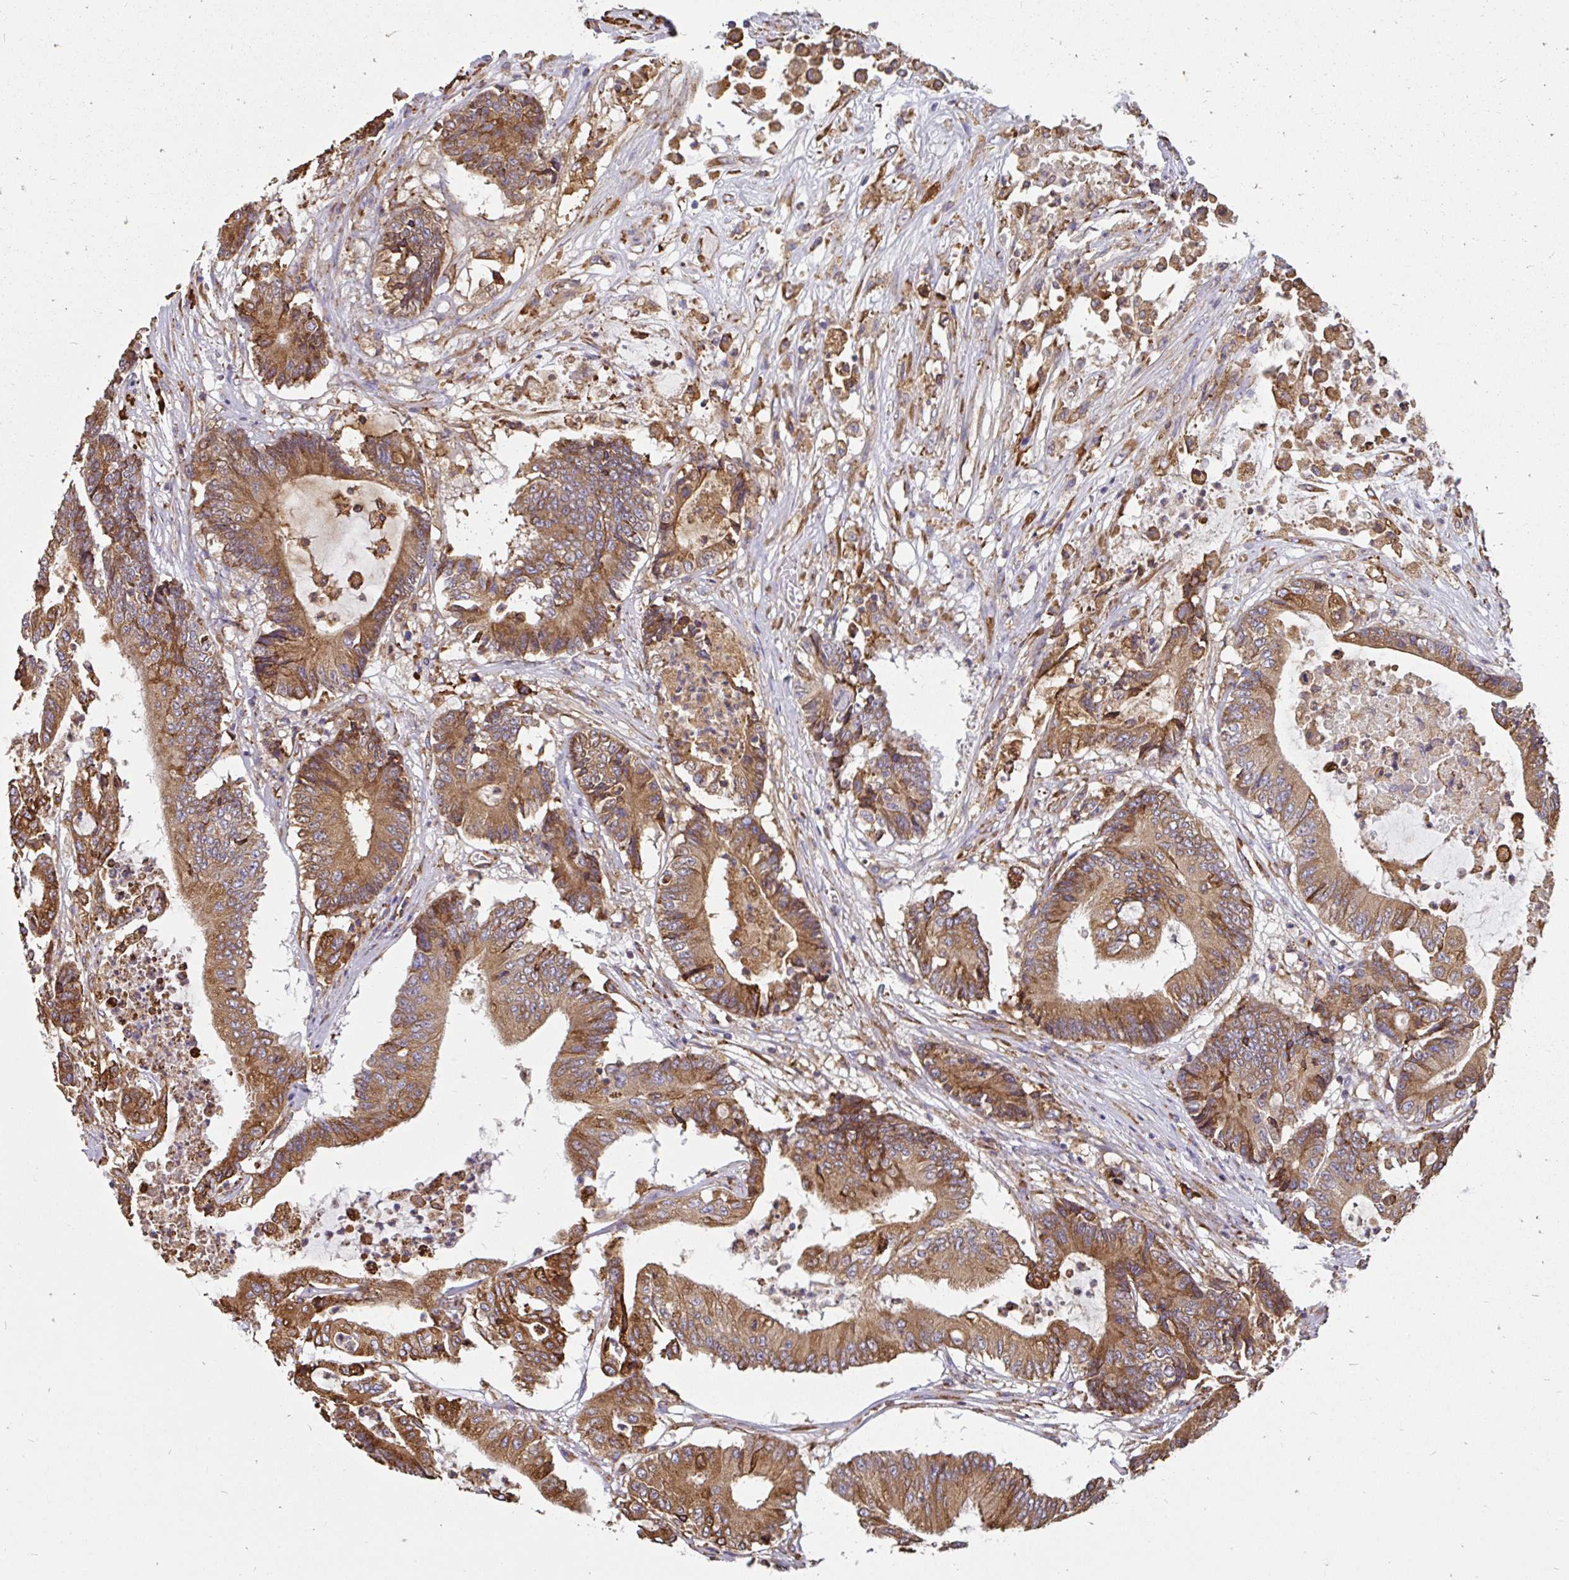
{"staining": {"intensity": "moderate", "quantity": ">75%", "location": "cytoplasmic/membranous"}, "tissue": "colorectal cancer", "cell_type": "Tumor cells", "image_type": "cancer", "snomed": [{"axis": "morphology", "description": "Adenocarcinoma, NOS"}, {"axis": "topography", "description": "Colon"}], "caption": "Human colorectal cancer (adenocarcinoma) stained with a brown dye demonstrates moderate cytoplasmic/membranous positive expression in approximately >75% of tumor cells.", "gene": "EML5", "patient": {"sex": "female", "age": 84}}